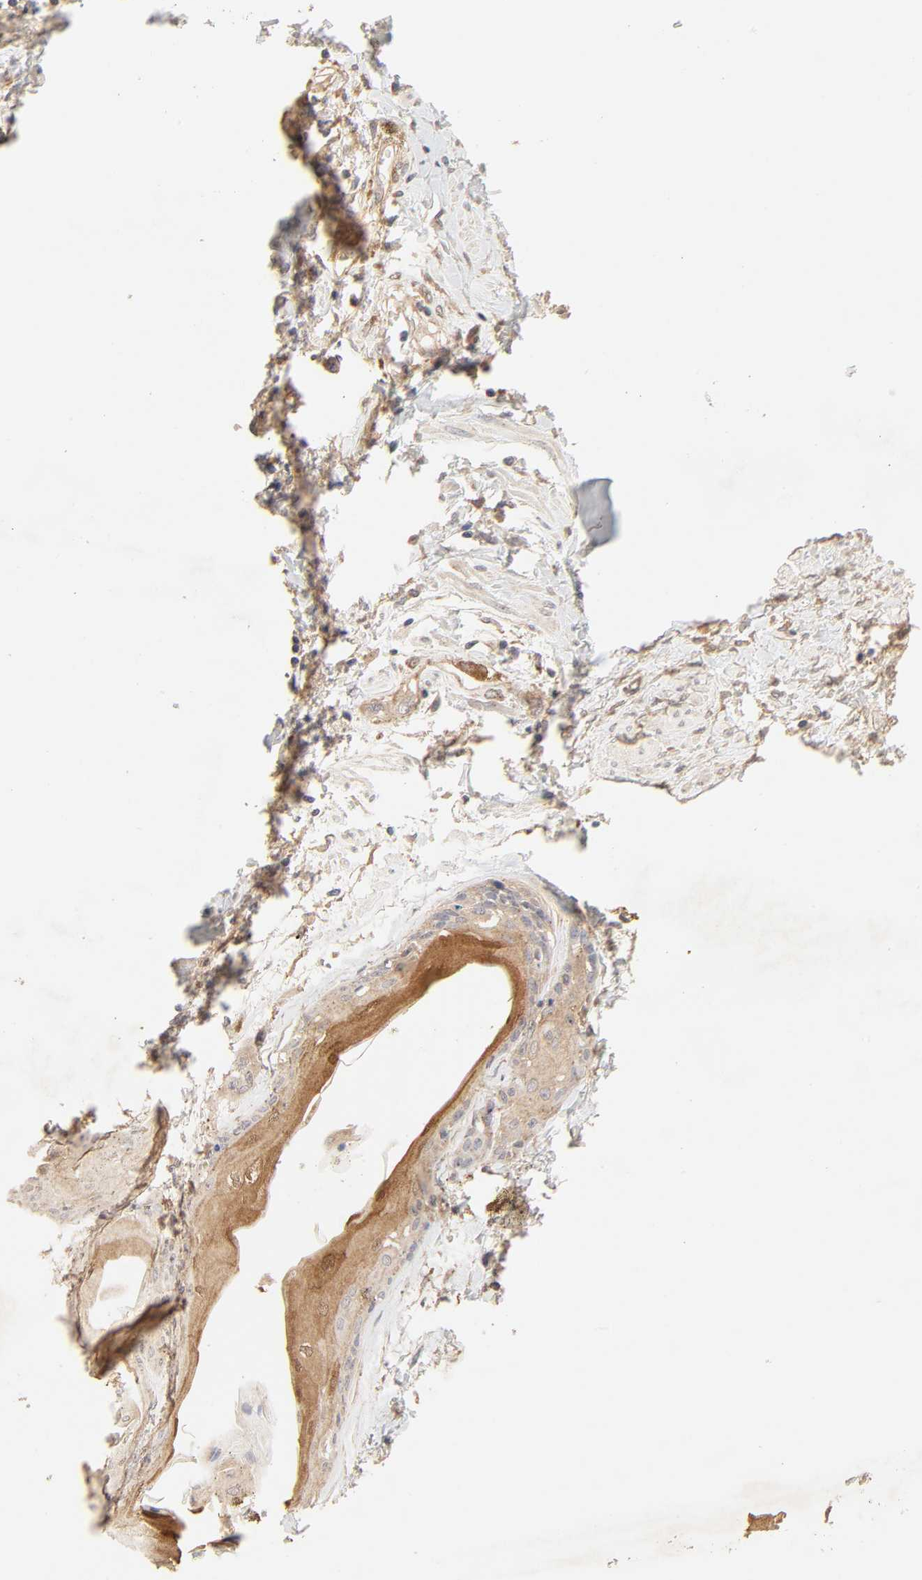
{"staining": {"intensity": "moderate", "quantity": ">75%", "location": "cytoplasmic/membranous"}, "tissue": "cervical cancer", "cell_type": "Tumor cells", "image_type": "cancer", "snomed": [{"axis": "morphology", "description": "Squamous cell carcinoma, NOS"}, {"axis": "topography", "description": "Cervix"}], "caption": "Immunohistochemical staining of cervical cancer (squamous cell carcinoma) demonstrates medium levels of moderate cytoplasmic/membranous protein expression in about >75% of tumor cells.", "gene": "EPS8", "patient": {"sex": "female", "age": 57}}